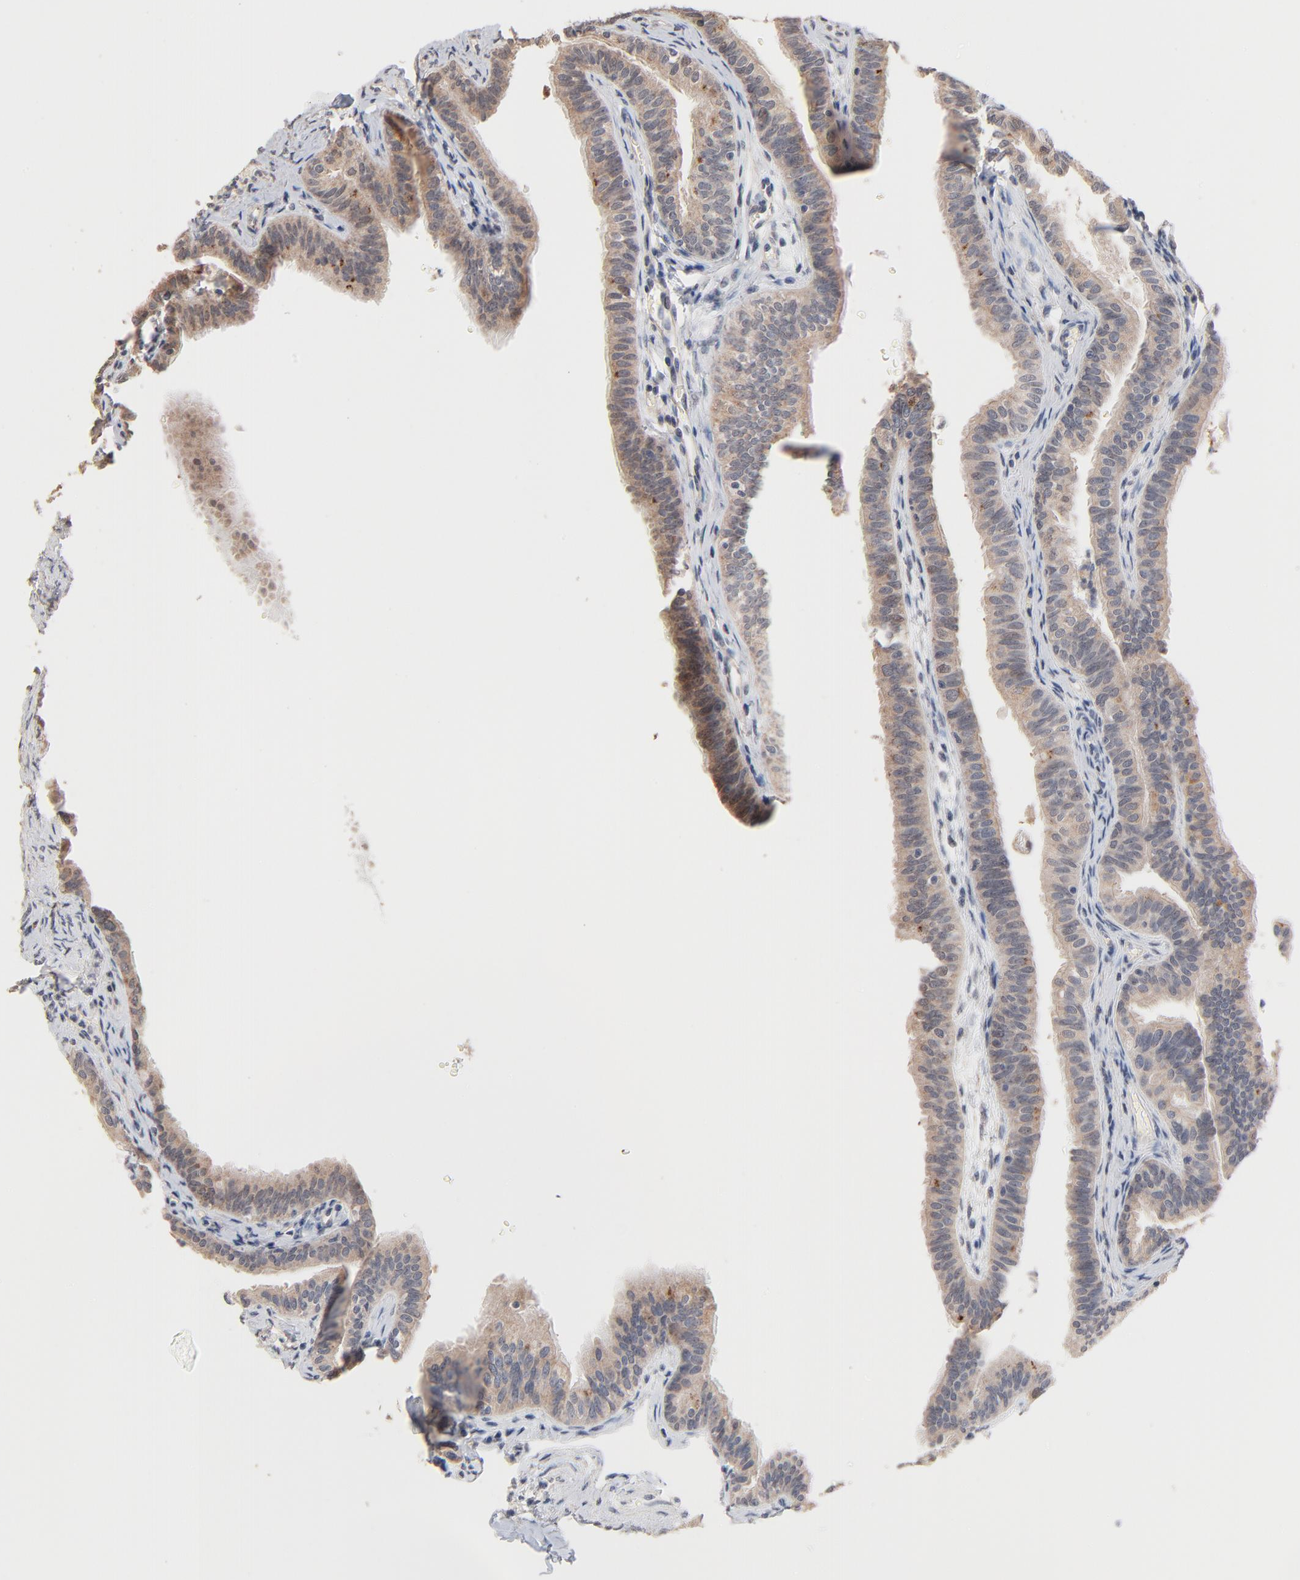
{"staining": {"intensity": "weak", "quantity": ">75%", "location": "cytoplasmic/membranous"}, "tissue": "fallopian tube", "cell_type": "Glandular cells", "image_type": "normal", "snomed": [{"axis": "morphology", "description": "Normal tissue, NOS"}, {"axis": "morphology", "description": "Dermoid, NOS"}, {"axis": "topography", "description": "Fallopian tube"}], "caption": "Protein expression analysis of benign fallopian tube displays weak cytoplasmic/membranous expression in about >75% of glandular cells.", "gene": "MSL2", "patient": {"sex": "female", "age": 33}}